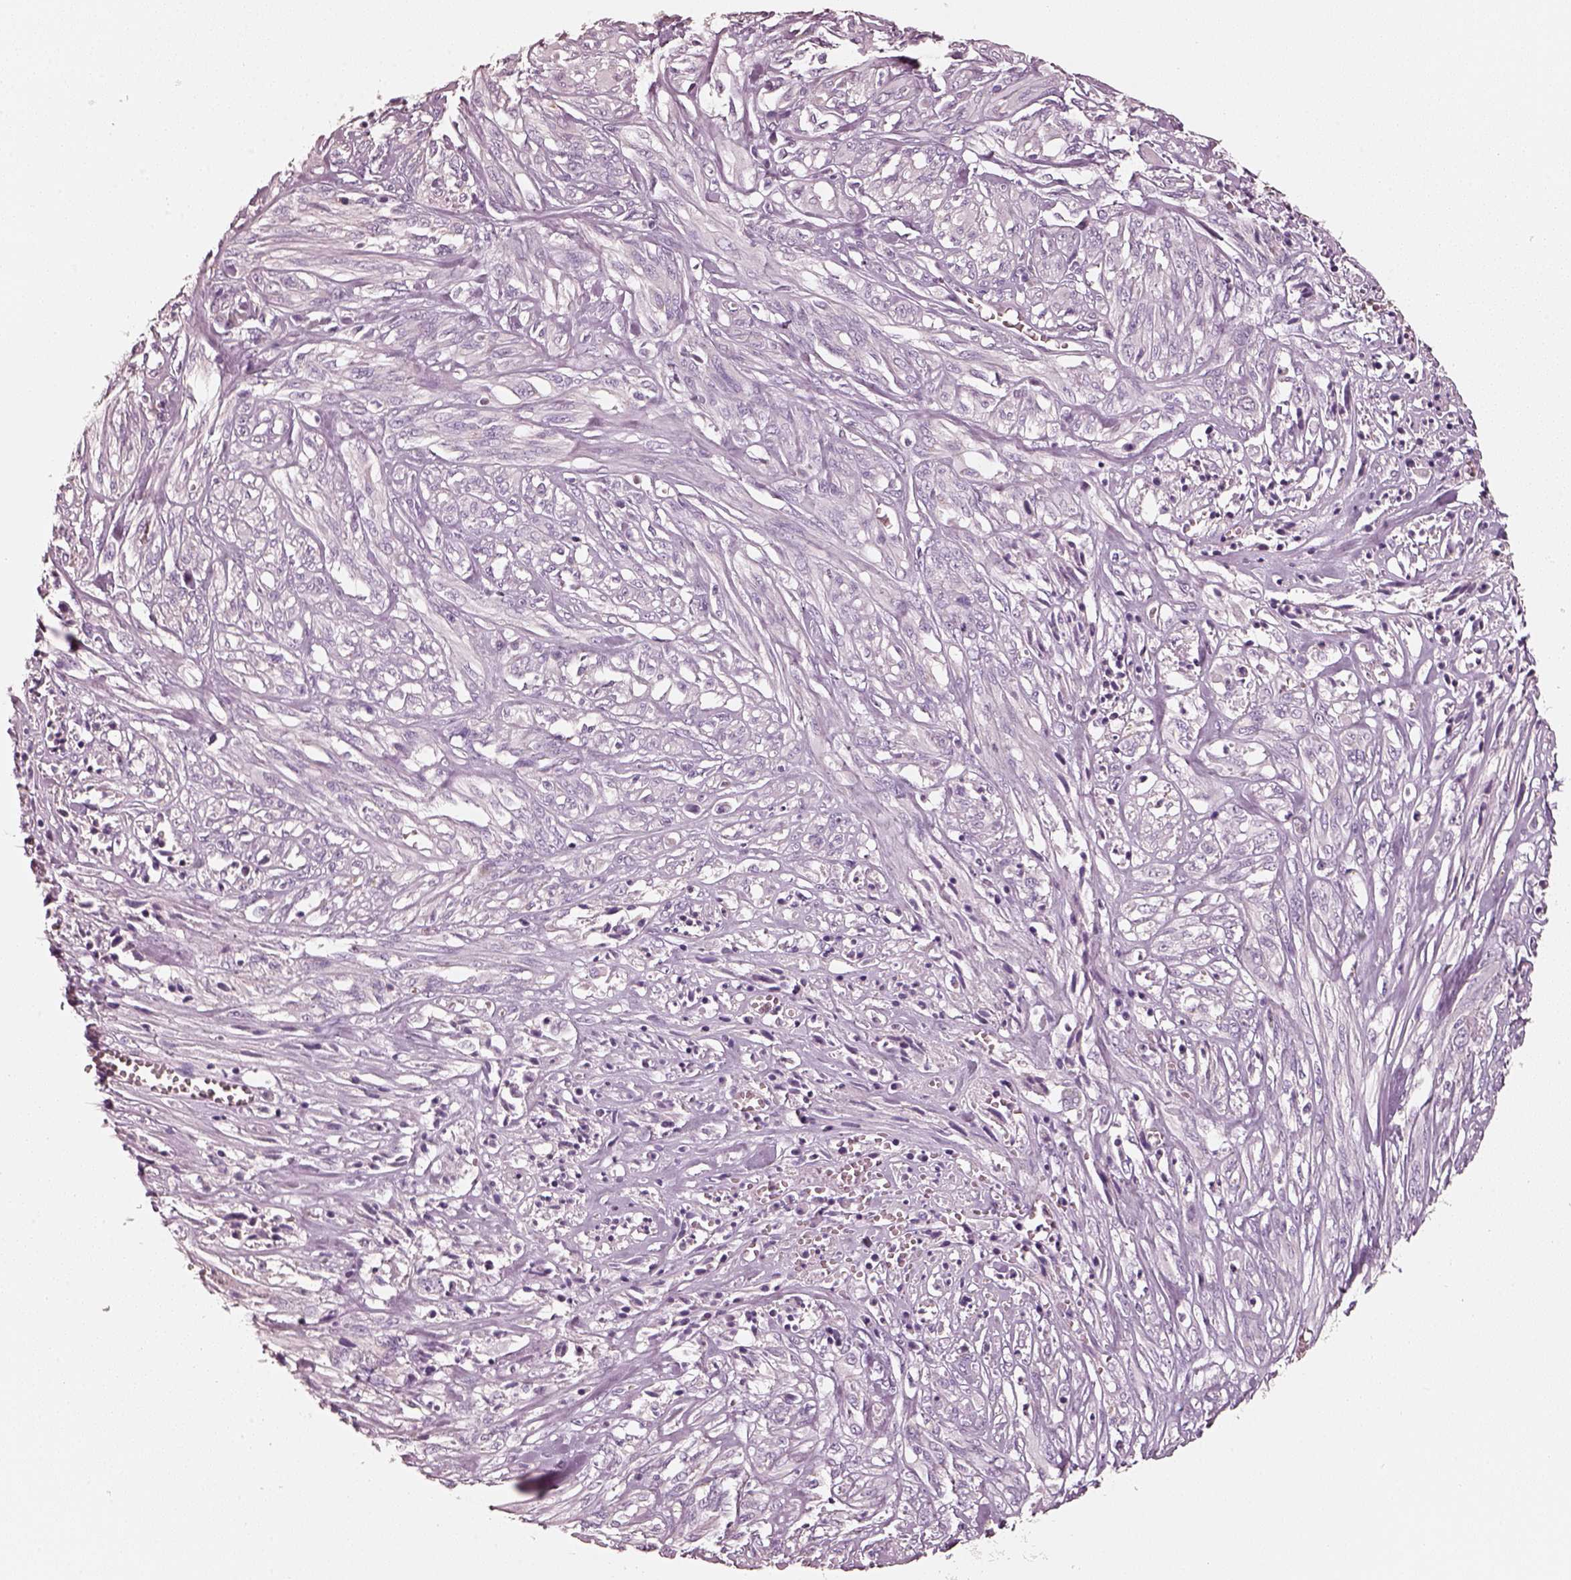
{"staining": {"intensity": "negative", "quantity": "none", "location": "none"}, "tissue": "melanoma", "cell_type": "Tumor cells", "image_type": "cancer", "snomed": [{"axis": "morphology", "description": "Malignant melanoma, NOS"}, {"axis": "topography", "description": "Skin"}], "caption": "Protein analysis of melanoma demonstrates no significant staining in tumor cells. (Immunohistochemistry (ihc), brightfield microscopy, high magnification).", "gene": "R3HDML", "patient": {"sex": "female", "age": 91}}